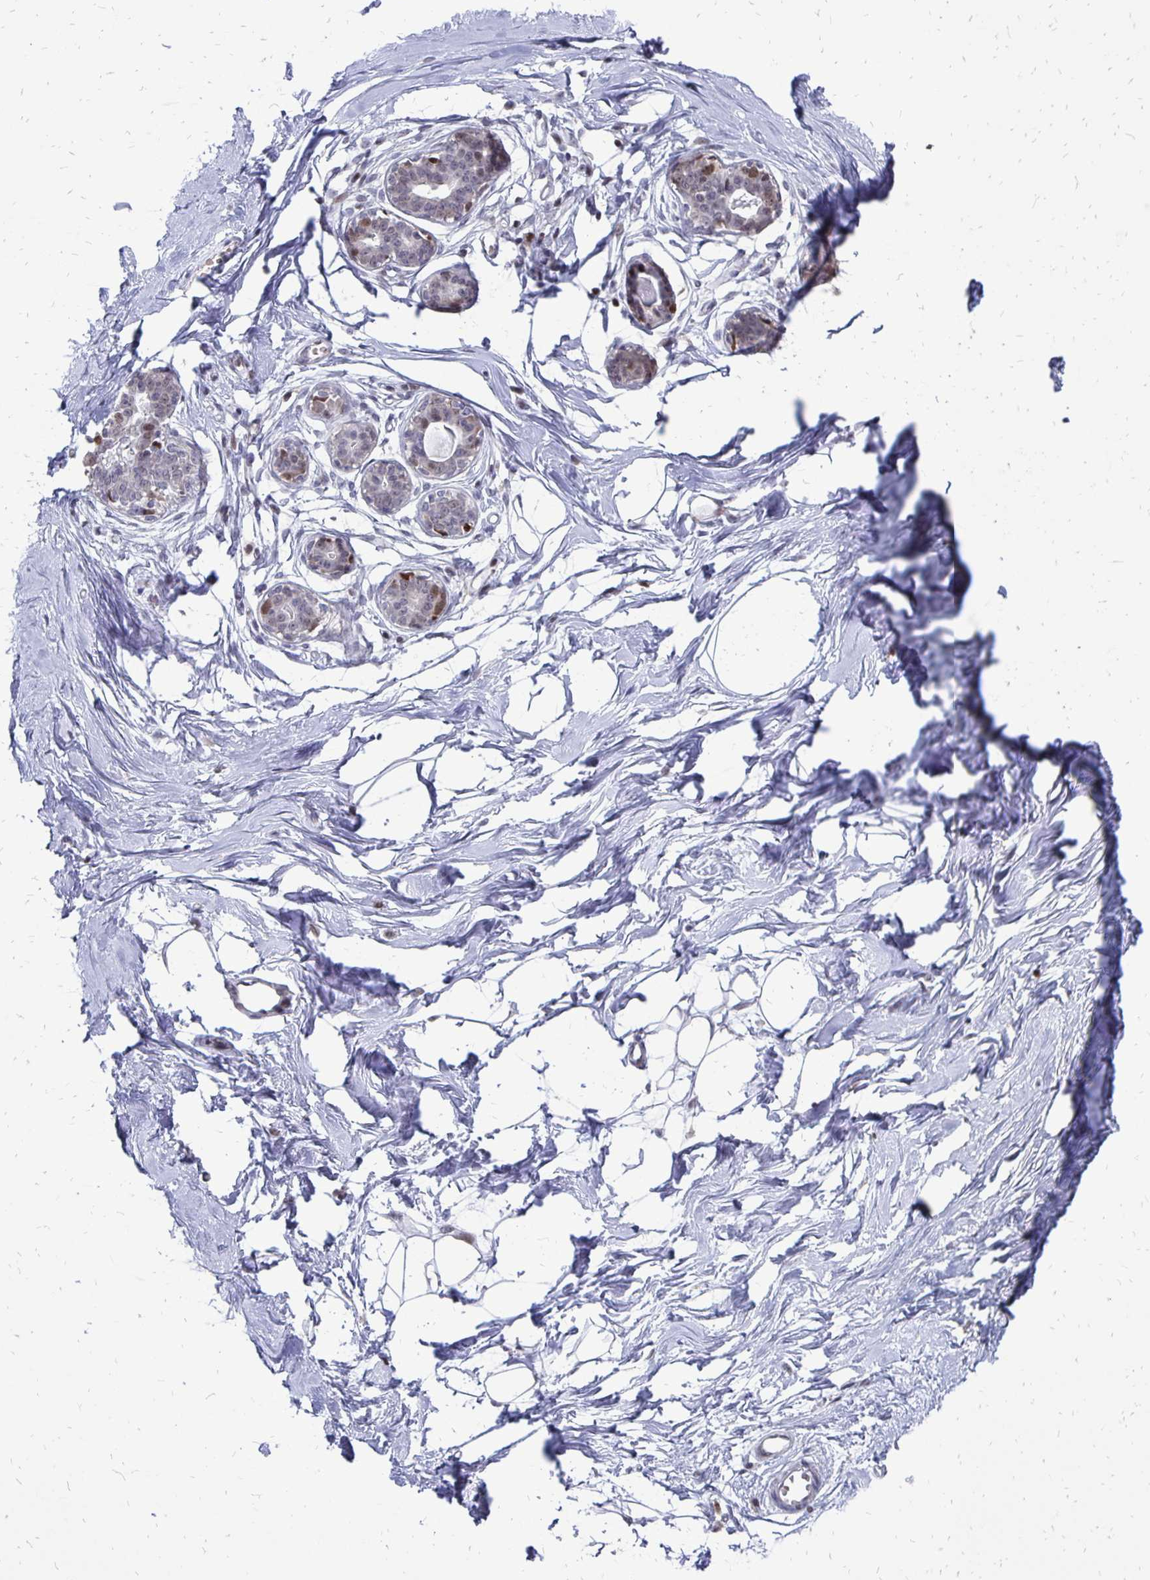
{"staining": {"intensity": "negative", "quantity": "none", "location": "none"}, "tissue": "breast", "cell_type": "Adipocytes", "image_type": "normal", "snomed": [{"axis": "morphology", "description": "Normal tissue, NOS"}, {"axis": "topography", "description": "Breast"}], "caption": "Adipocytes are negative for protein expression in unremarkable human breast. (Immunohistochemistry, brightfield microscopy, high magnification).", "gene": "DCK", "patient": {"sex": "female", "age": 45}}